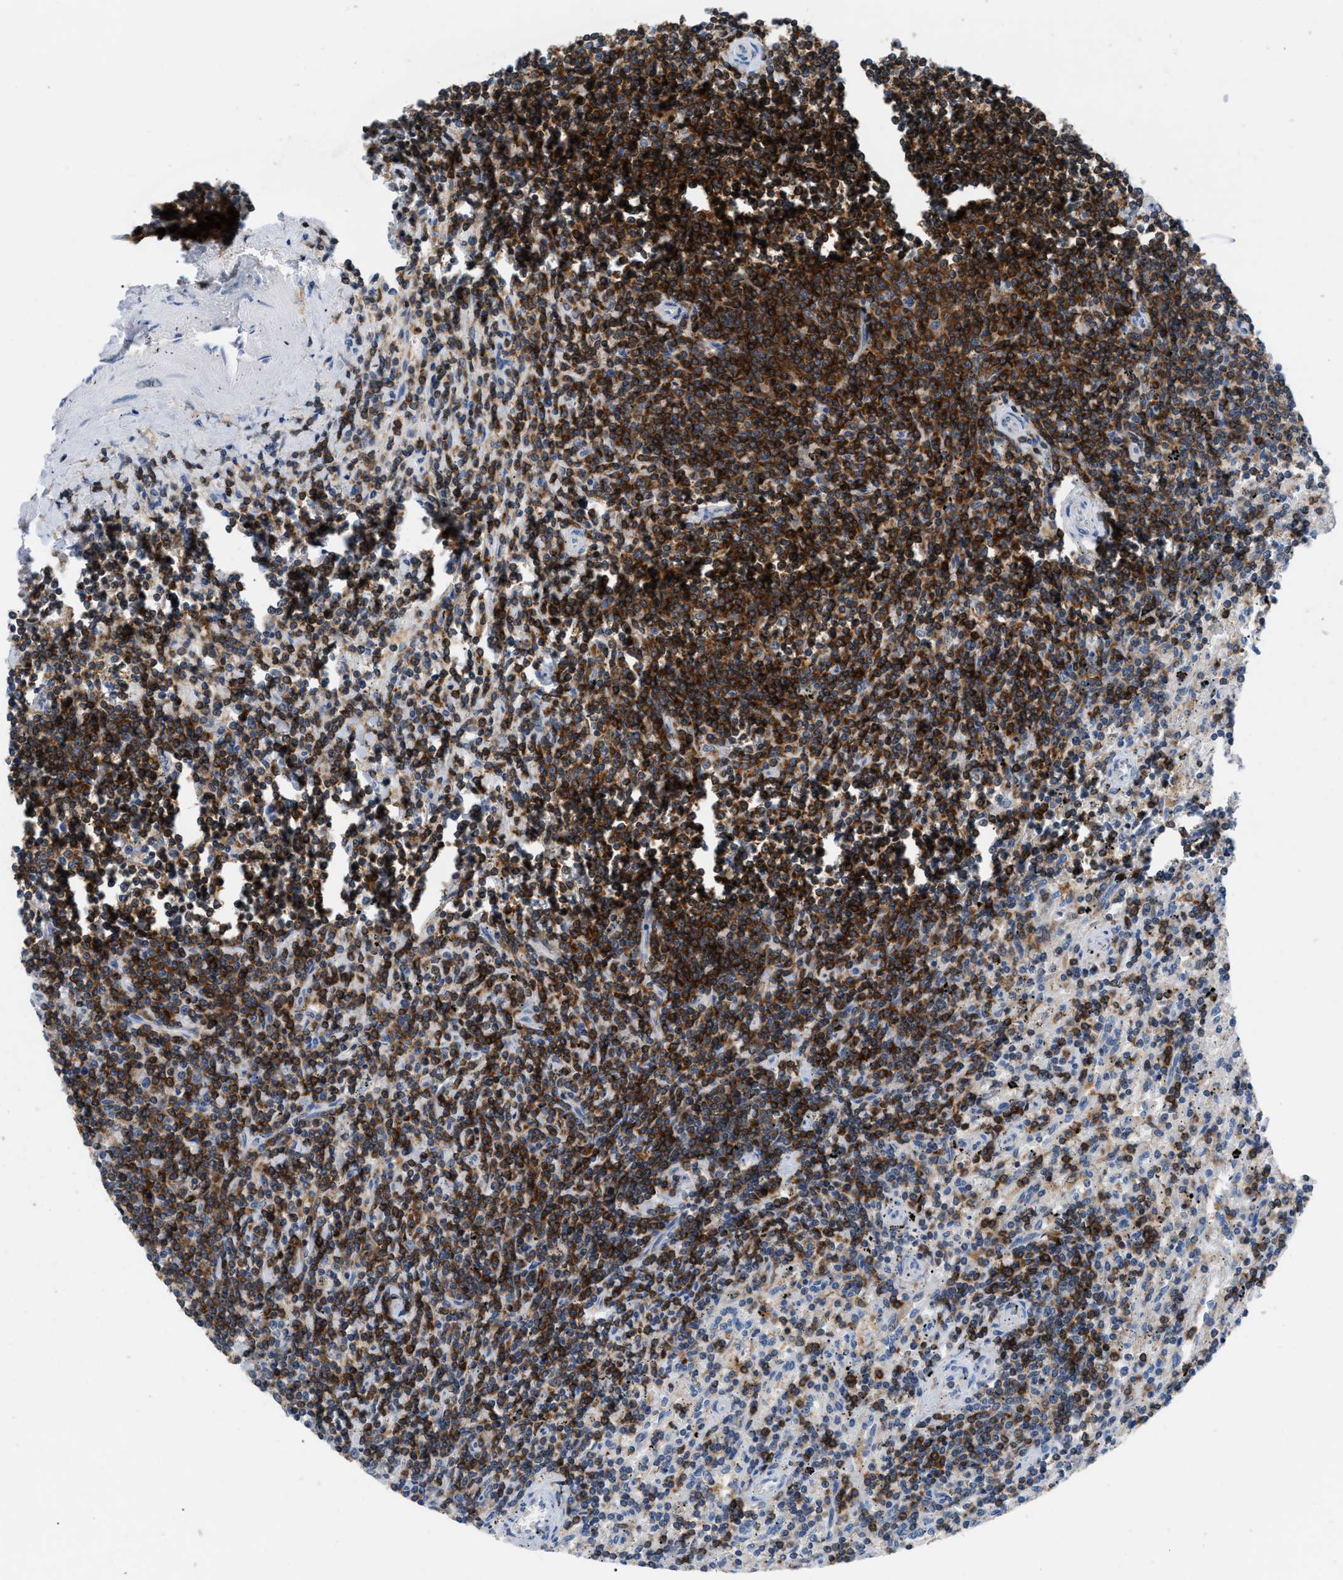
{"staining": {"intensity": "strong", "quantity": ">75%", "location": "cytoplasmic/membranous"}, "tissue": "lymphoma", "cell_type": "Tumor cells", "image_type": "cancer", "snomed": [{"axis": "morphology", "description": "Malignant lymphoma, non-Hodgkin's type, Low grade"}, {"axis": "topography", "description": "Spleen"}], "caption": "IHC of human lymphoma demonstrates high levels of strong cytoplasmic/membranous staining in approximately >75% of tumor cells.", "gene": "INPP5D", "patient": {"sex": "male", "age": 76}}